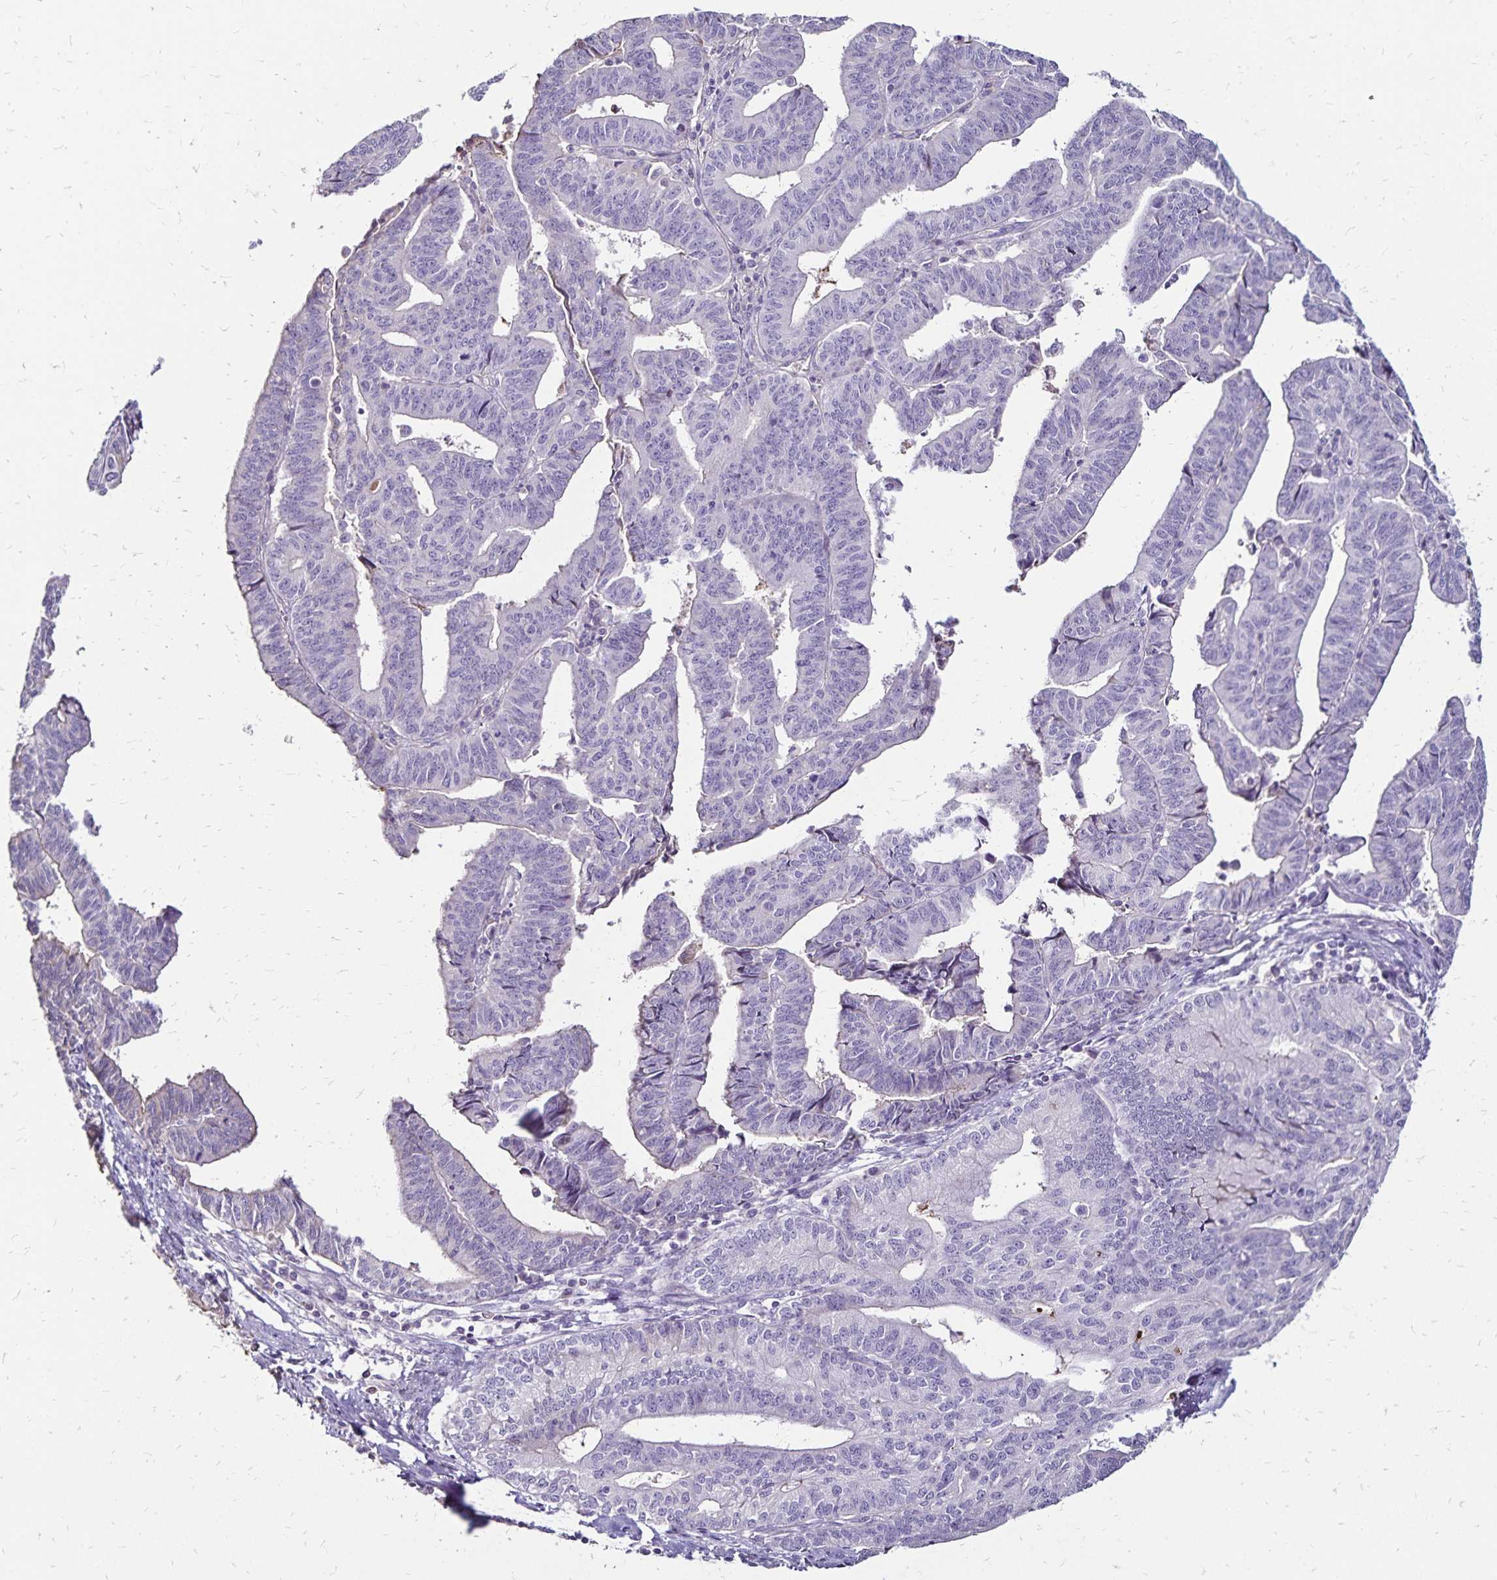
{"staining": {"intensity": "negative", "quantity": "none", "location": "none"}, "tissue": "endometrial cancer", "cell_type": "Tumor cells", "image_type": "cancer", "snomed": [{"axis": "morphology", "description": "Adenocarcinoma, NOS"}, {"axis": "topography", "description": "Endometrium"}], "caption": "Immunohistochemistry of endometrial adenocarcinoma shows no positivity in tumor cells.", "gene": "KISS1", "patient": {"sex": "female", "age": 65}}